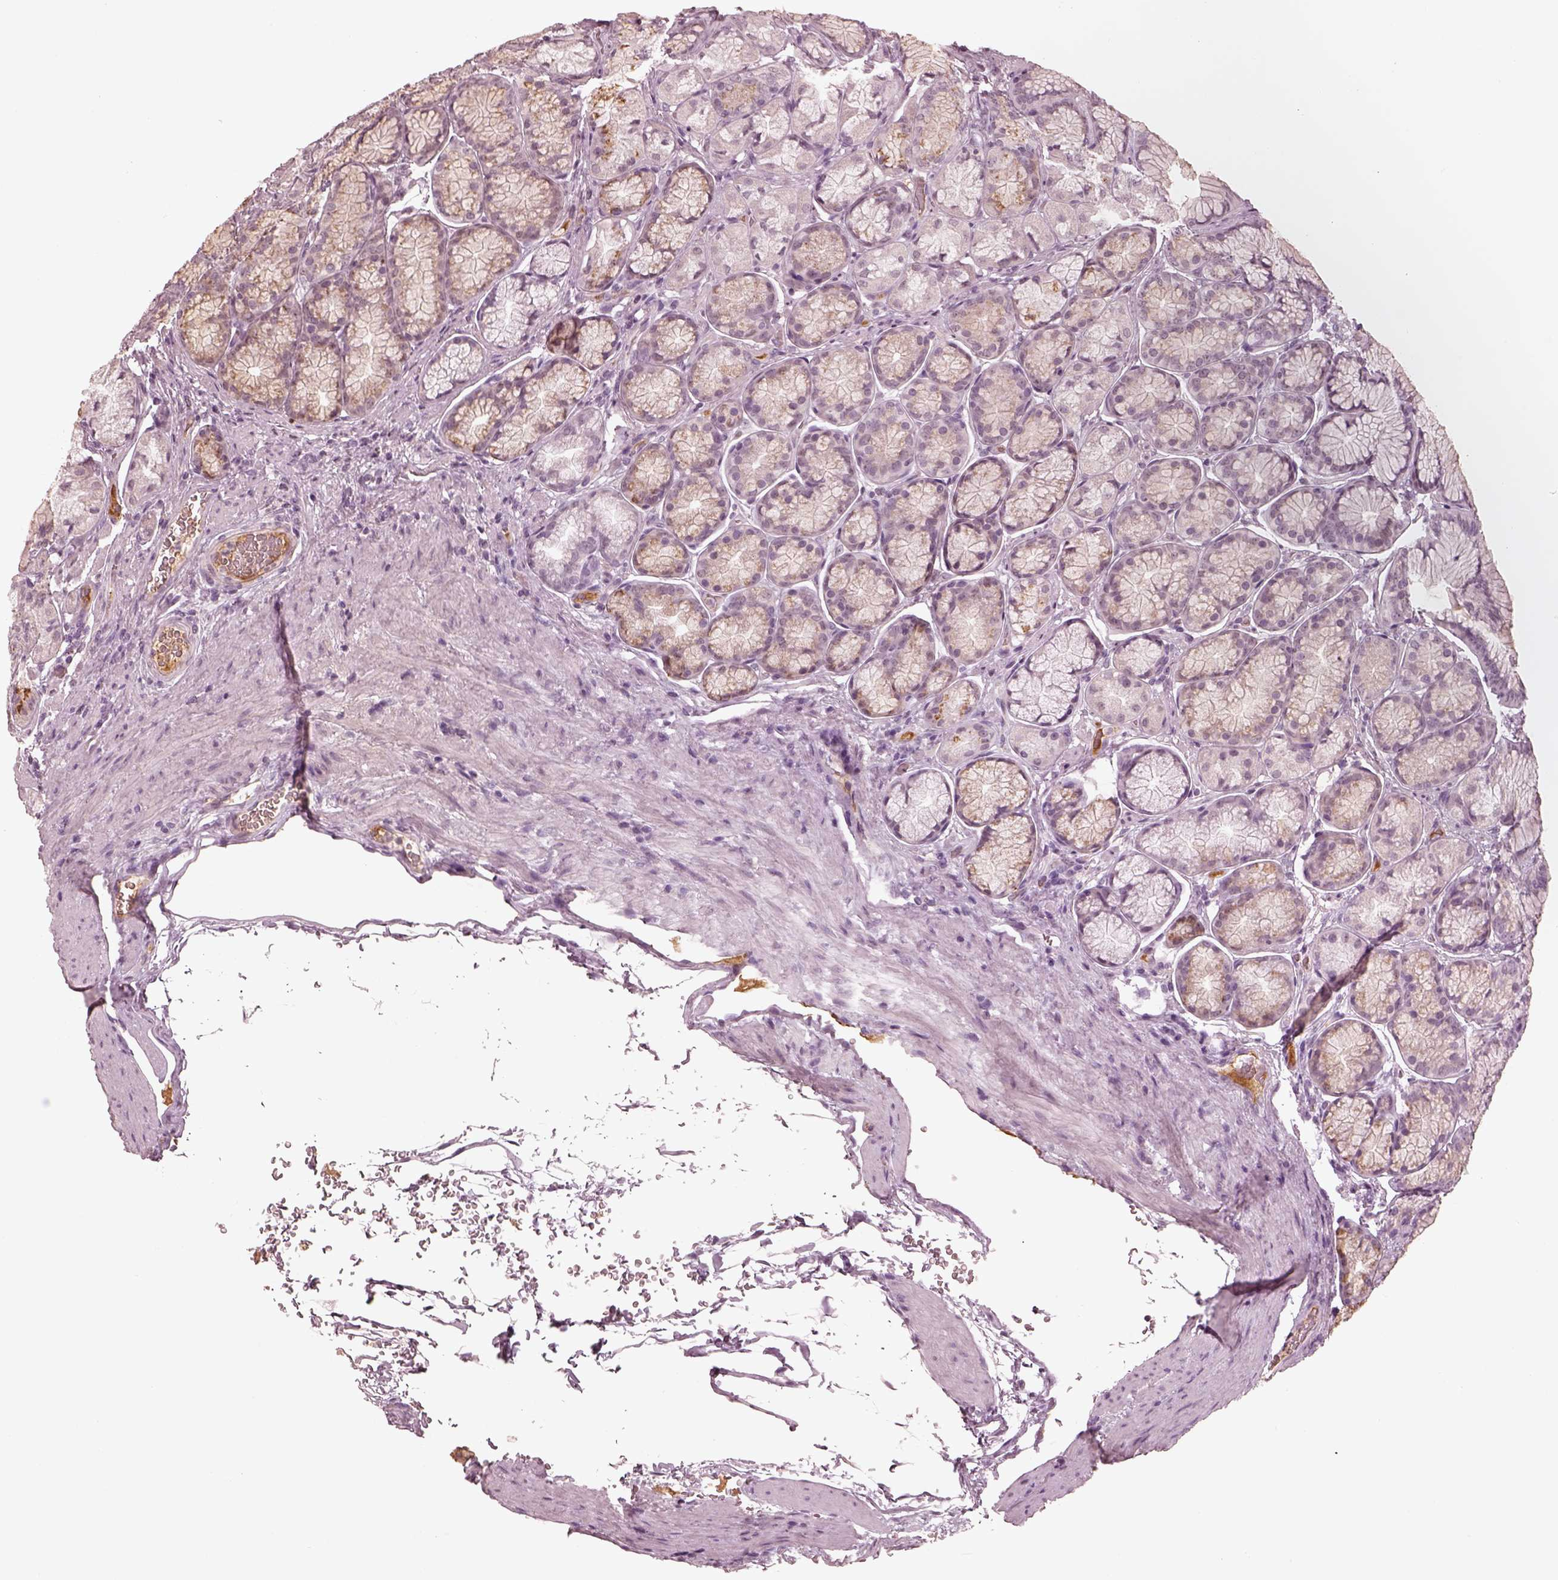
{"staining": {"intensity": "weak", "quantity": "25%-75%", "location": "cytoplasmic/membranous"}, "tissue": "stomach", "cell_type": "Glandular cells", "image_type": "normal", "snomed": [{"axis": "morphology", "description": "Normal tissue, NOS"}, {"axis": "morphology", "description": "Adenocarcinoma, NOS"}, {"axis": "morphology", "description": "Adenocarcinoma, High grade"}, {"axis": "topography", "description": "Stomach, upper"}, {"axis": "topography", "description": "Stomach"}], "caption": "This is a photomicrograph of immunohistochemistry staining of benign stomach, which shows weak expression in the cytoplasmic/membranous of glandular cells.", "gene": "KCNA2", "patient": {"sex": "female", "age": 65}}